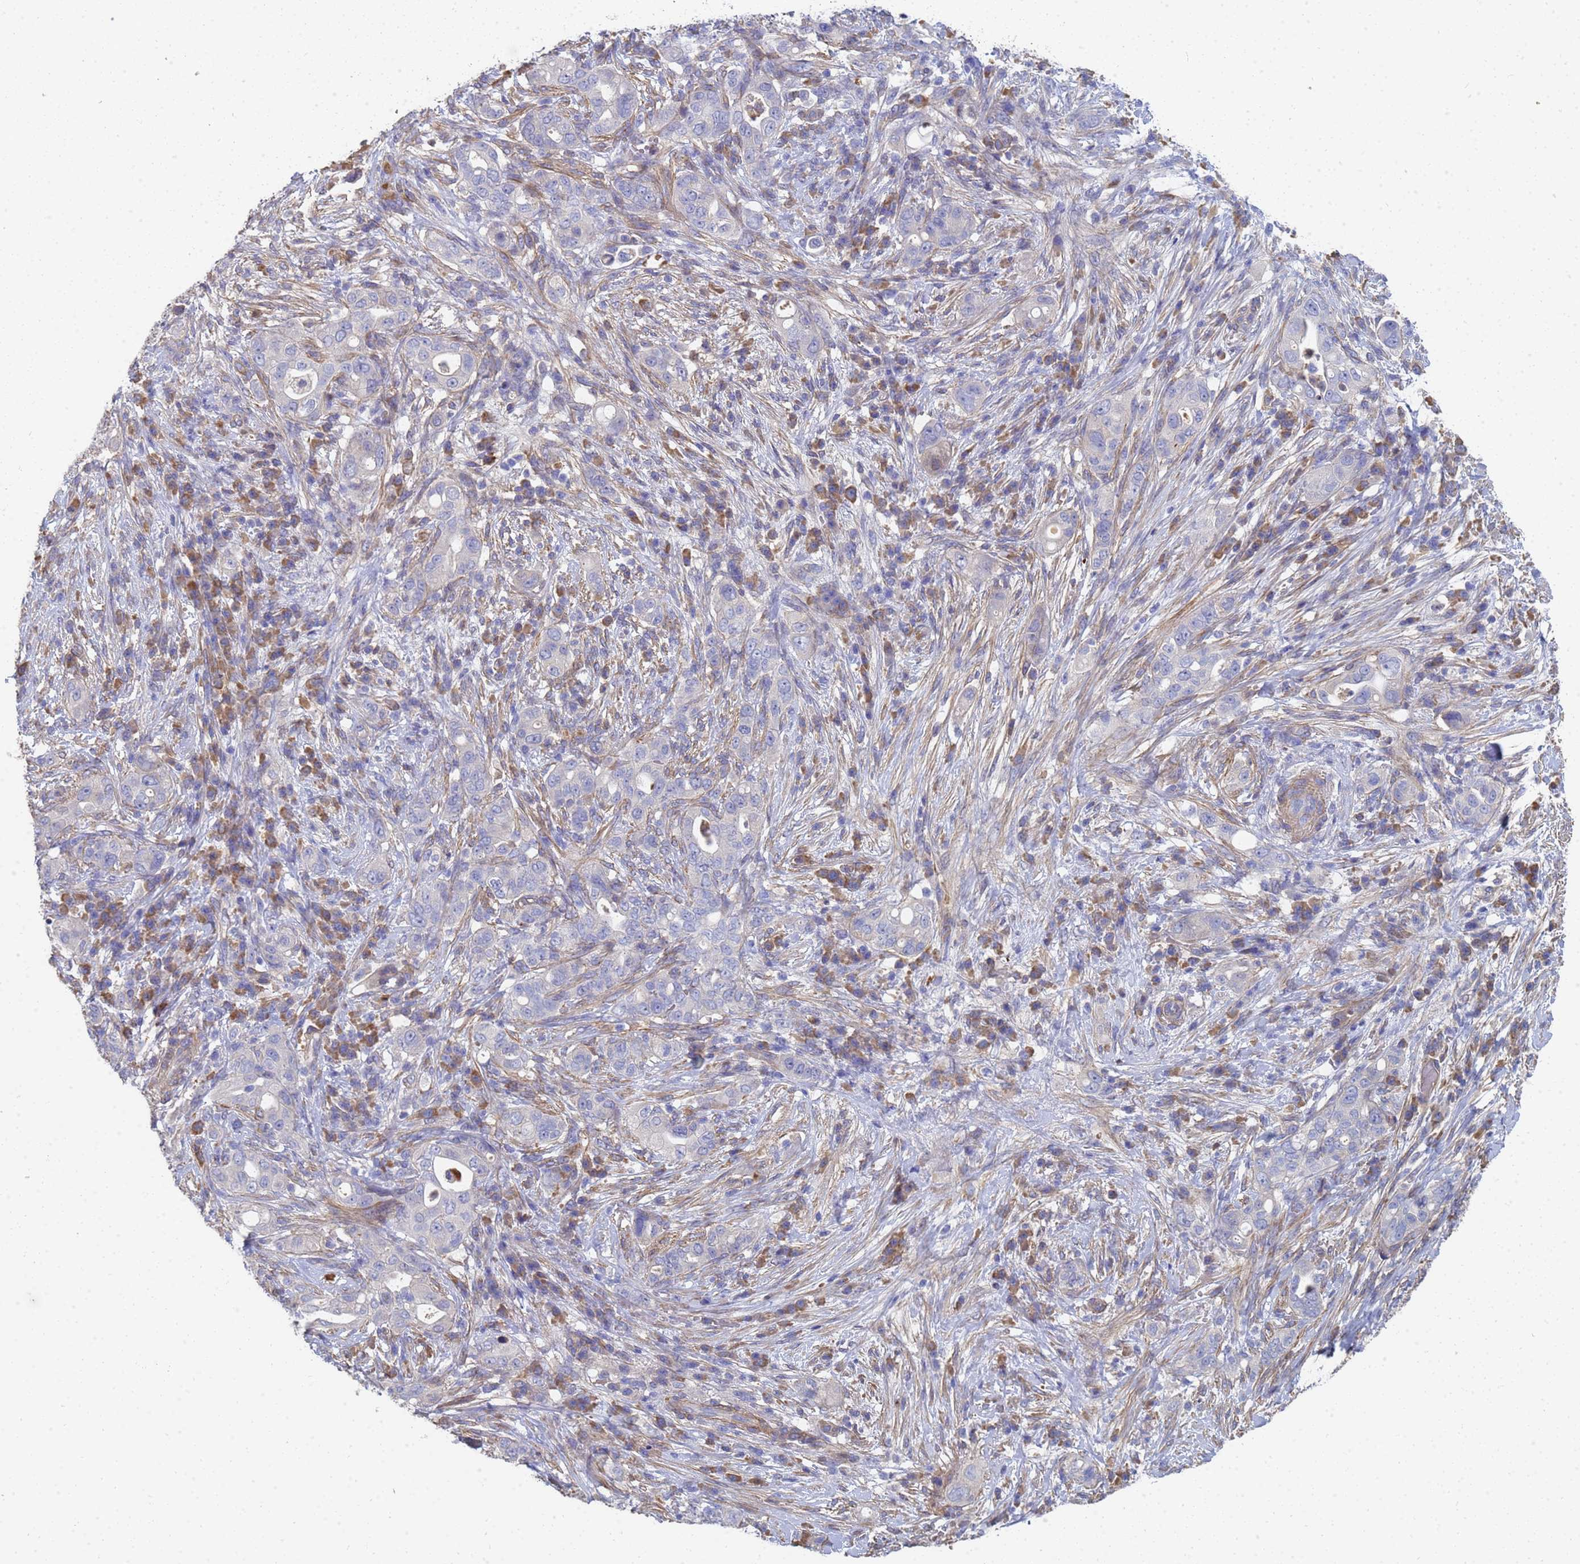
{"staining": {"intensity": "negative", "quantity": "none", "location": "none"}, "tissue": "pancreatic cancer", "cell_type": "Tumor cells", "image_type": "cancer", "snomed": [{"axis": "morphology", "description": "Normal tissue, NOS"}, {"axis": "morphology", "description": "Adenocarcinoma, NOS"}, {"axis": "topography", "description": "Lymph node"}, {"axis": "topography", "description": "Pancreas"}], "caption": "IHC histopathology image of adenocarcinoma (pancreatic) stained for a protein (brown), which displays no expression in tumor cells.", "gene": "LBX2", "patient": {"sex": "female", "age": 67}}